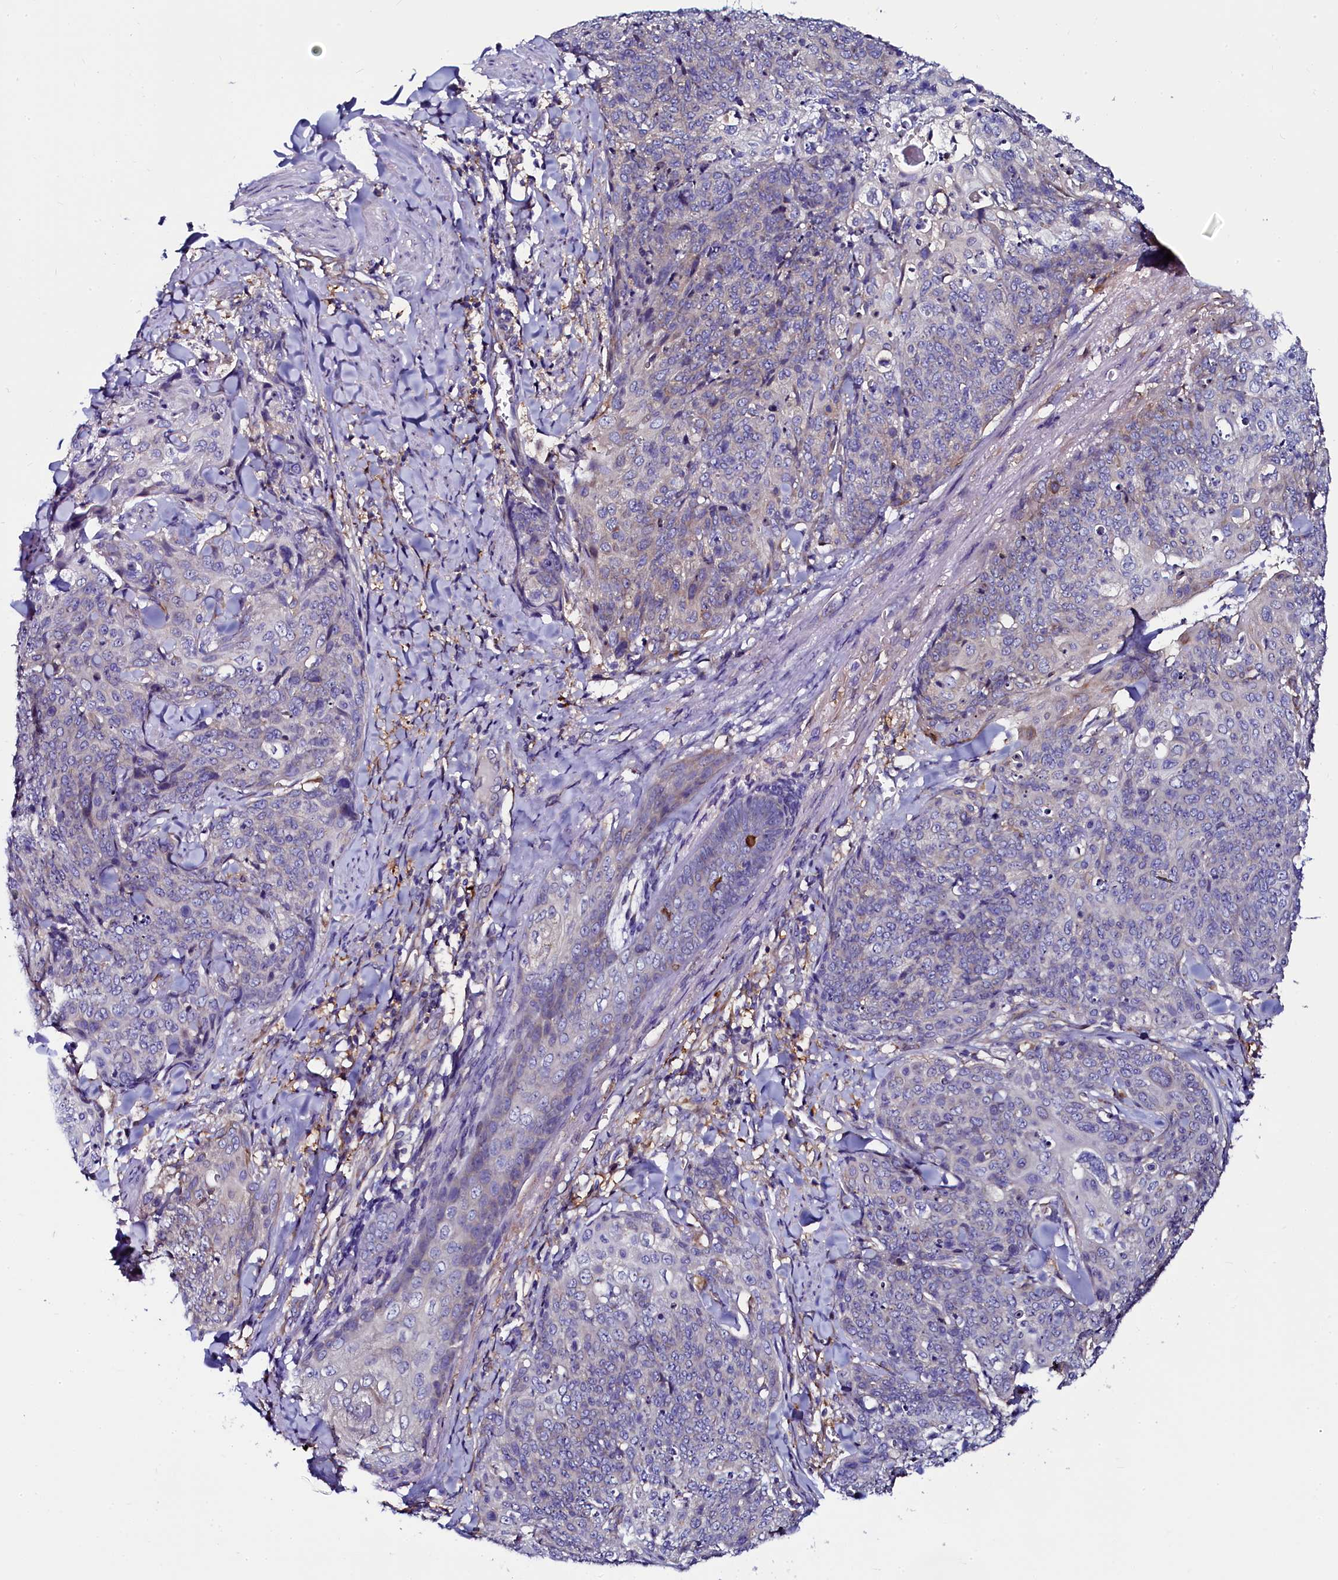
{"staining": {"intensity": "negative", "quantity": "none", "location": "none"}, "tissue": "skin cancer", "cell_type": "Tumor cells", "image_type": "cancer", "snomed": [{"axis": "morphology", "description": "Squamous cell carcinoma, NOS"}, {"axis": "topography", "description": "Skin"}, {"axis": "topography", "description": "Vulva"}], "caption": "Tumor cells show no significant protein positivity in squamous cell carcinoma (skin).", "gene": "OTOL1", "patient": {"sex": "female", "age": 85}}